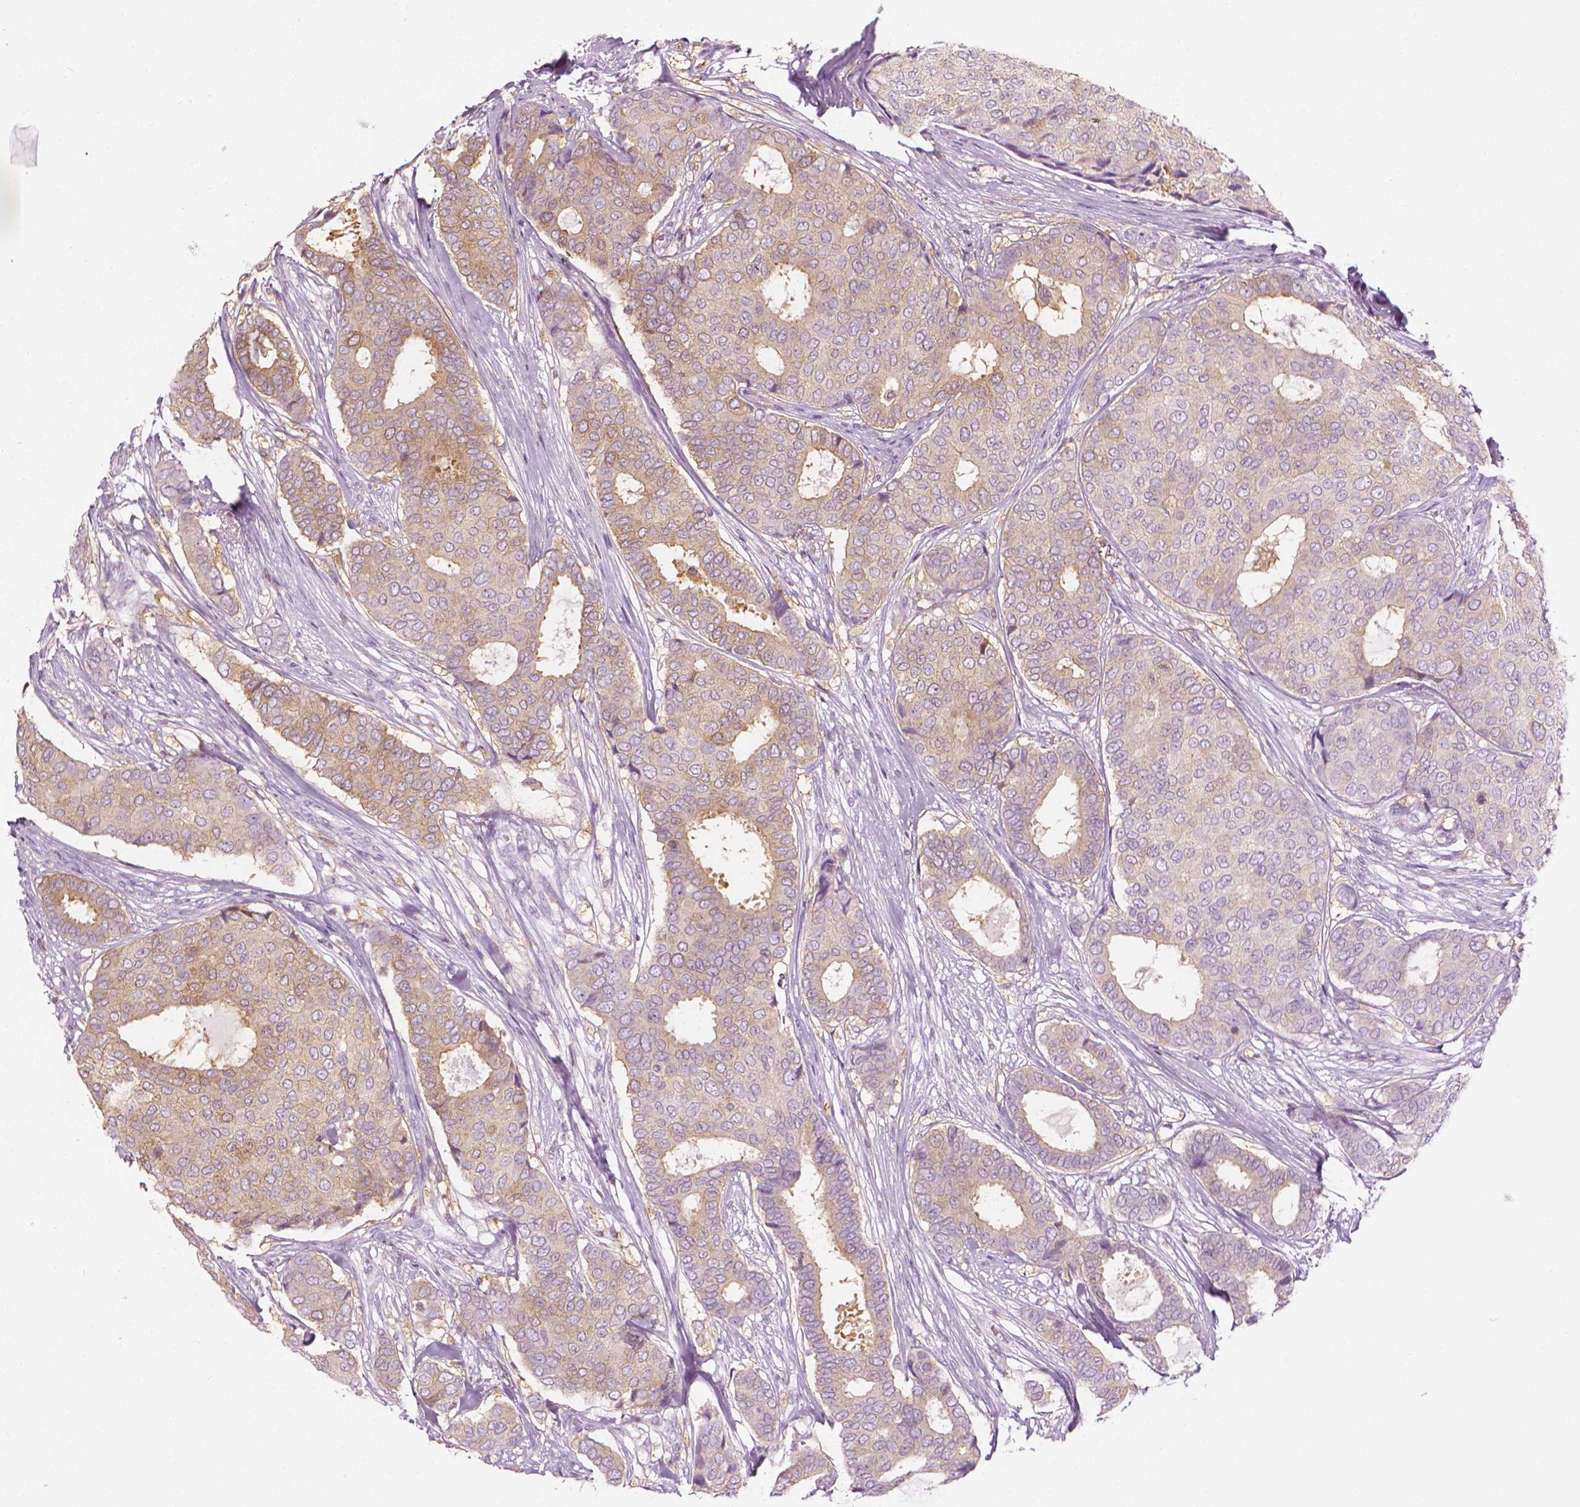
{"staining": {"intensity": "weak", "quantity": "<25%", "location": "cytoplasmic/membranous"}, "tissue": "breast cancer", "cell_type": "Tumor cells", "image_type": "cancer", "snomed": [{"axis": "morphology", "description": "Duct carcinoma"}, {"axis": "topography", "description": "Breast"}], "caption": "Immunohistochemical staining of breast infiltrating ductal carcinoma displays no significant staining in tumor cells. The staining is performed using DAB (3,3'-diaminobenzidine) brown chromogen with nuclei counter-stained in using hematoxylin.", "gene": "SHMT1", "patient": {"sex": "female", "age": 75}}